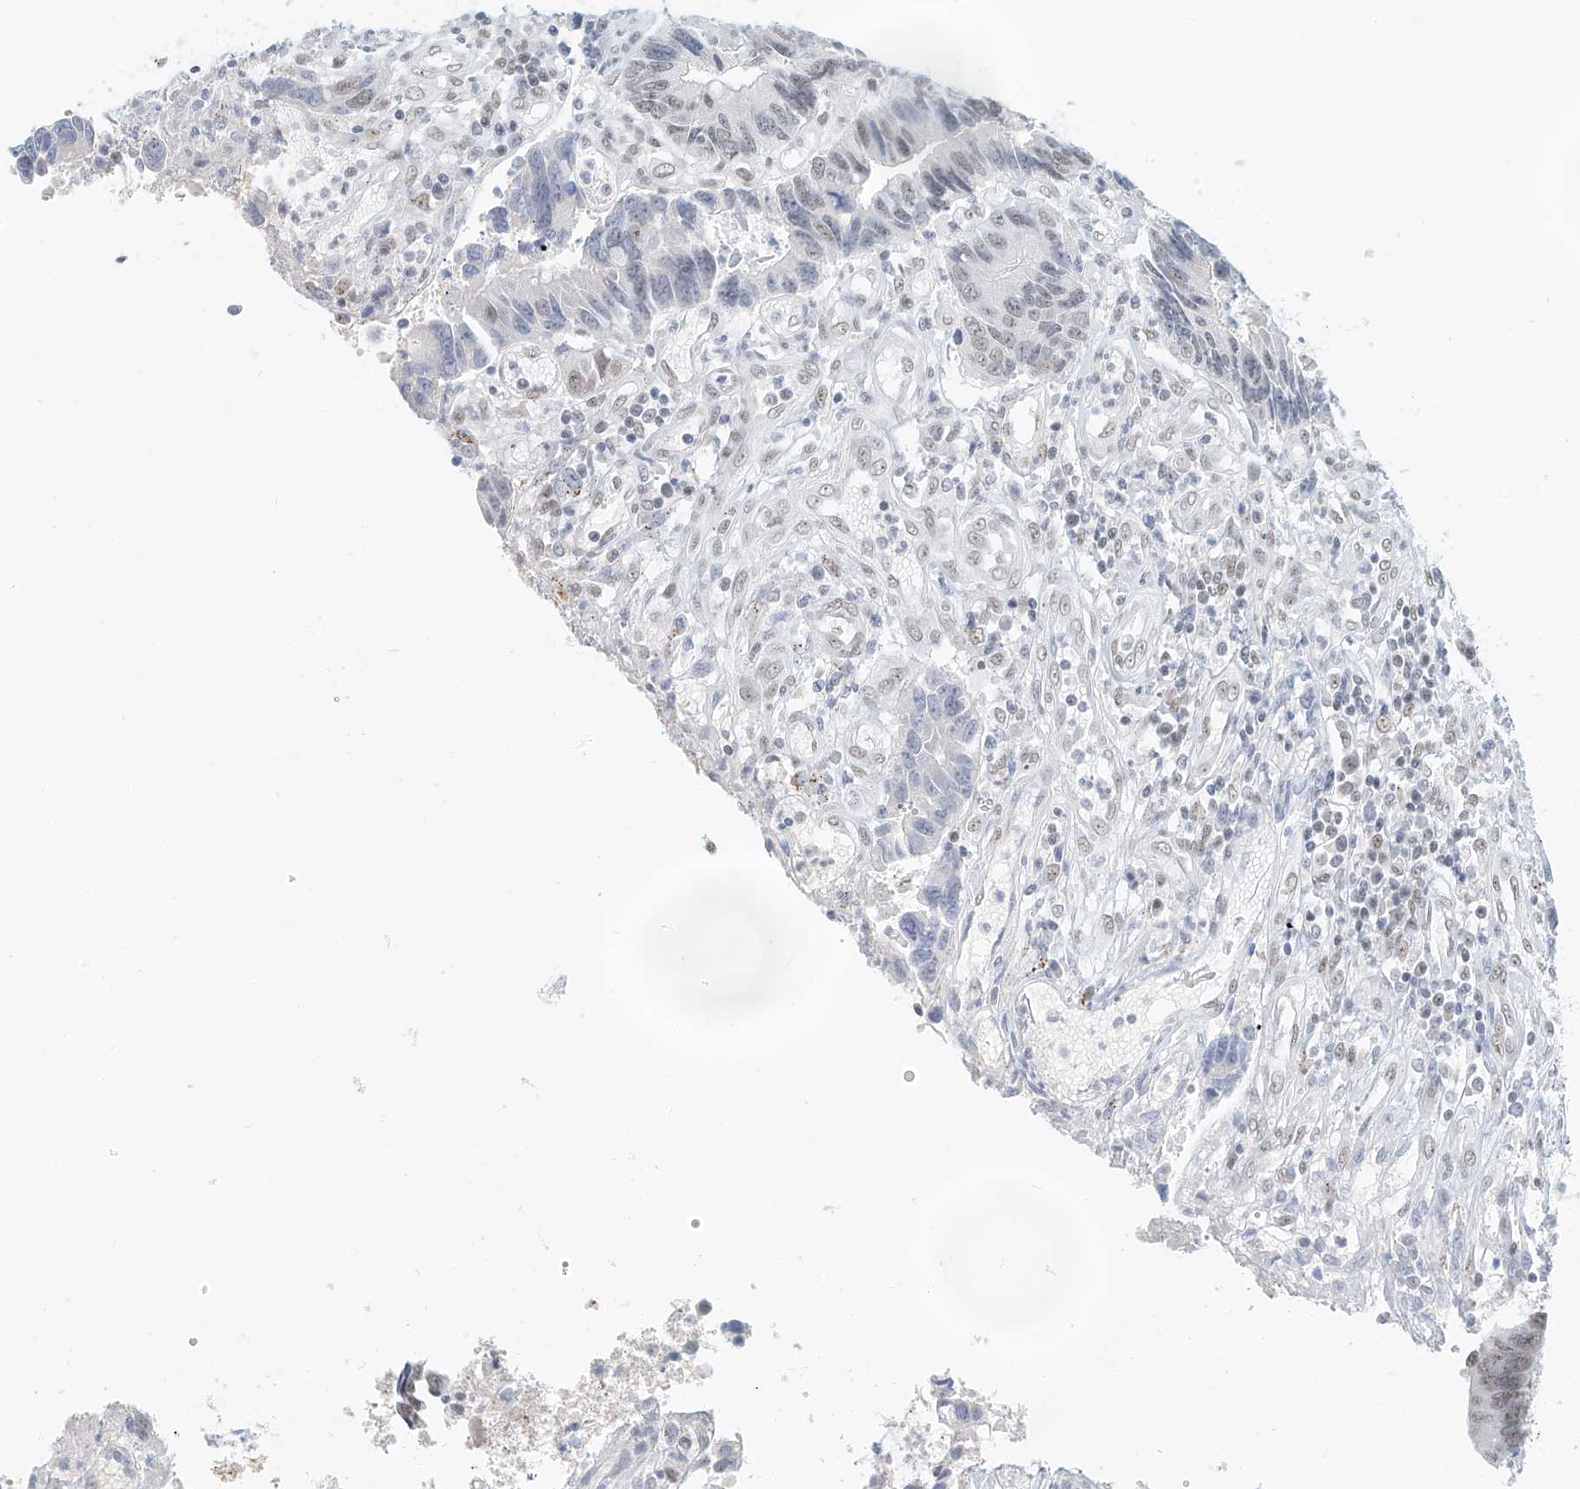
{"staining": {"intensity": "weak", "quantity": "<25%", "location": "nuclear"}, "tissue": "colorectal cancer", "cell_type": "Tumor cells", "image_type": "cancer", "snomed": [{"axis": "morphology", "description": "Adenocarcinoma, NOS"}, {"axis": "topography", "description": "Rectum"}], "caption": "Immunohistochemical staining of colorectal cancer (adenocarcinoma) shows no significant expression in tumor cells.", "gene": "PGC", "patient": {"sex": "male", "age": 84}}